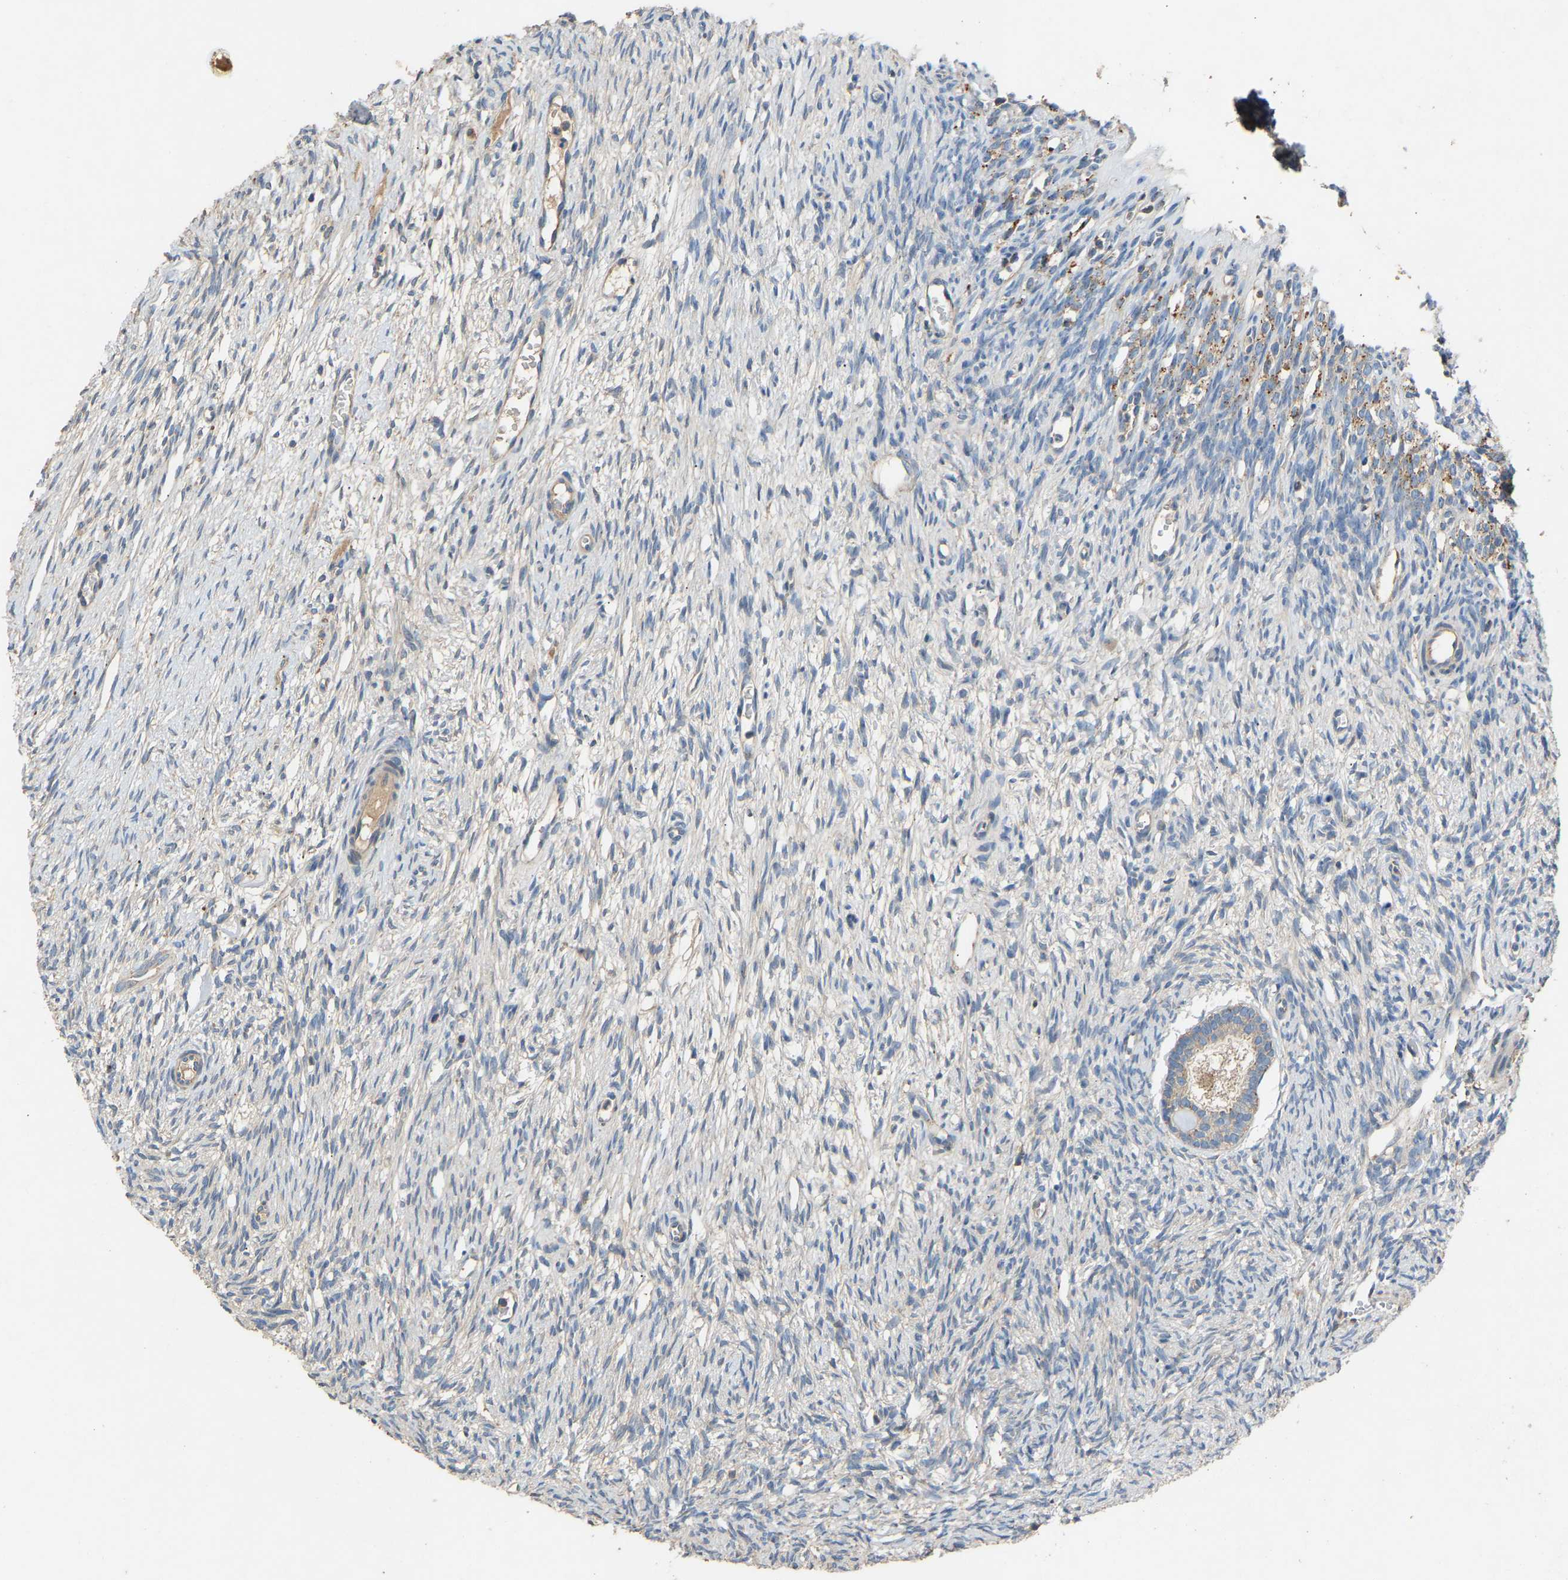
{"staining": {"intensity": "weak", "quantity": ">75%", "location": "cytoplasmic/membranous"}, "tissue": "ovary", "cell_type": "Follicle cells", "image_type": "normal", "snomed": [{"axis": "morphology", "description": "Normal tissue, NOS"}, {"axis": "topography", "description": "Ovary"}], "caption": "This histopathology image shows immunohistochemistry staining of normal ovary, with low weak cytoplasmic/membranous expression in about >75% of follicle cells.", "gene": "RGP1", "patient": {"sex": "female", "age": 33}}